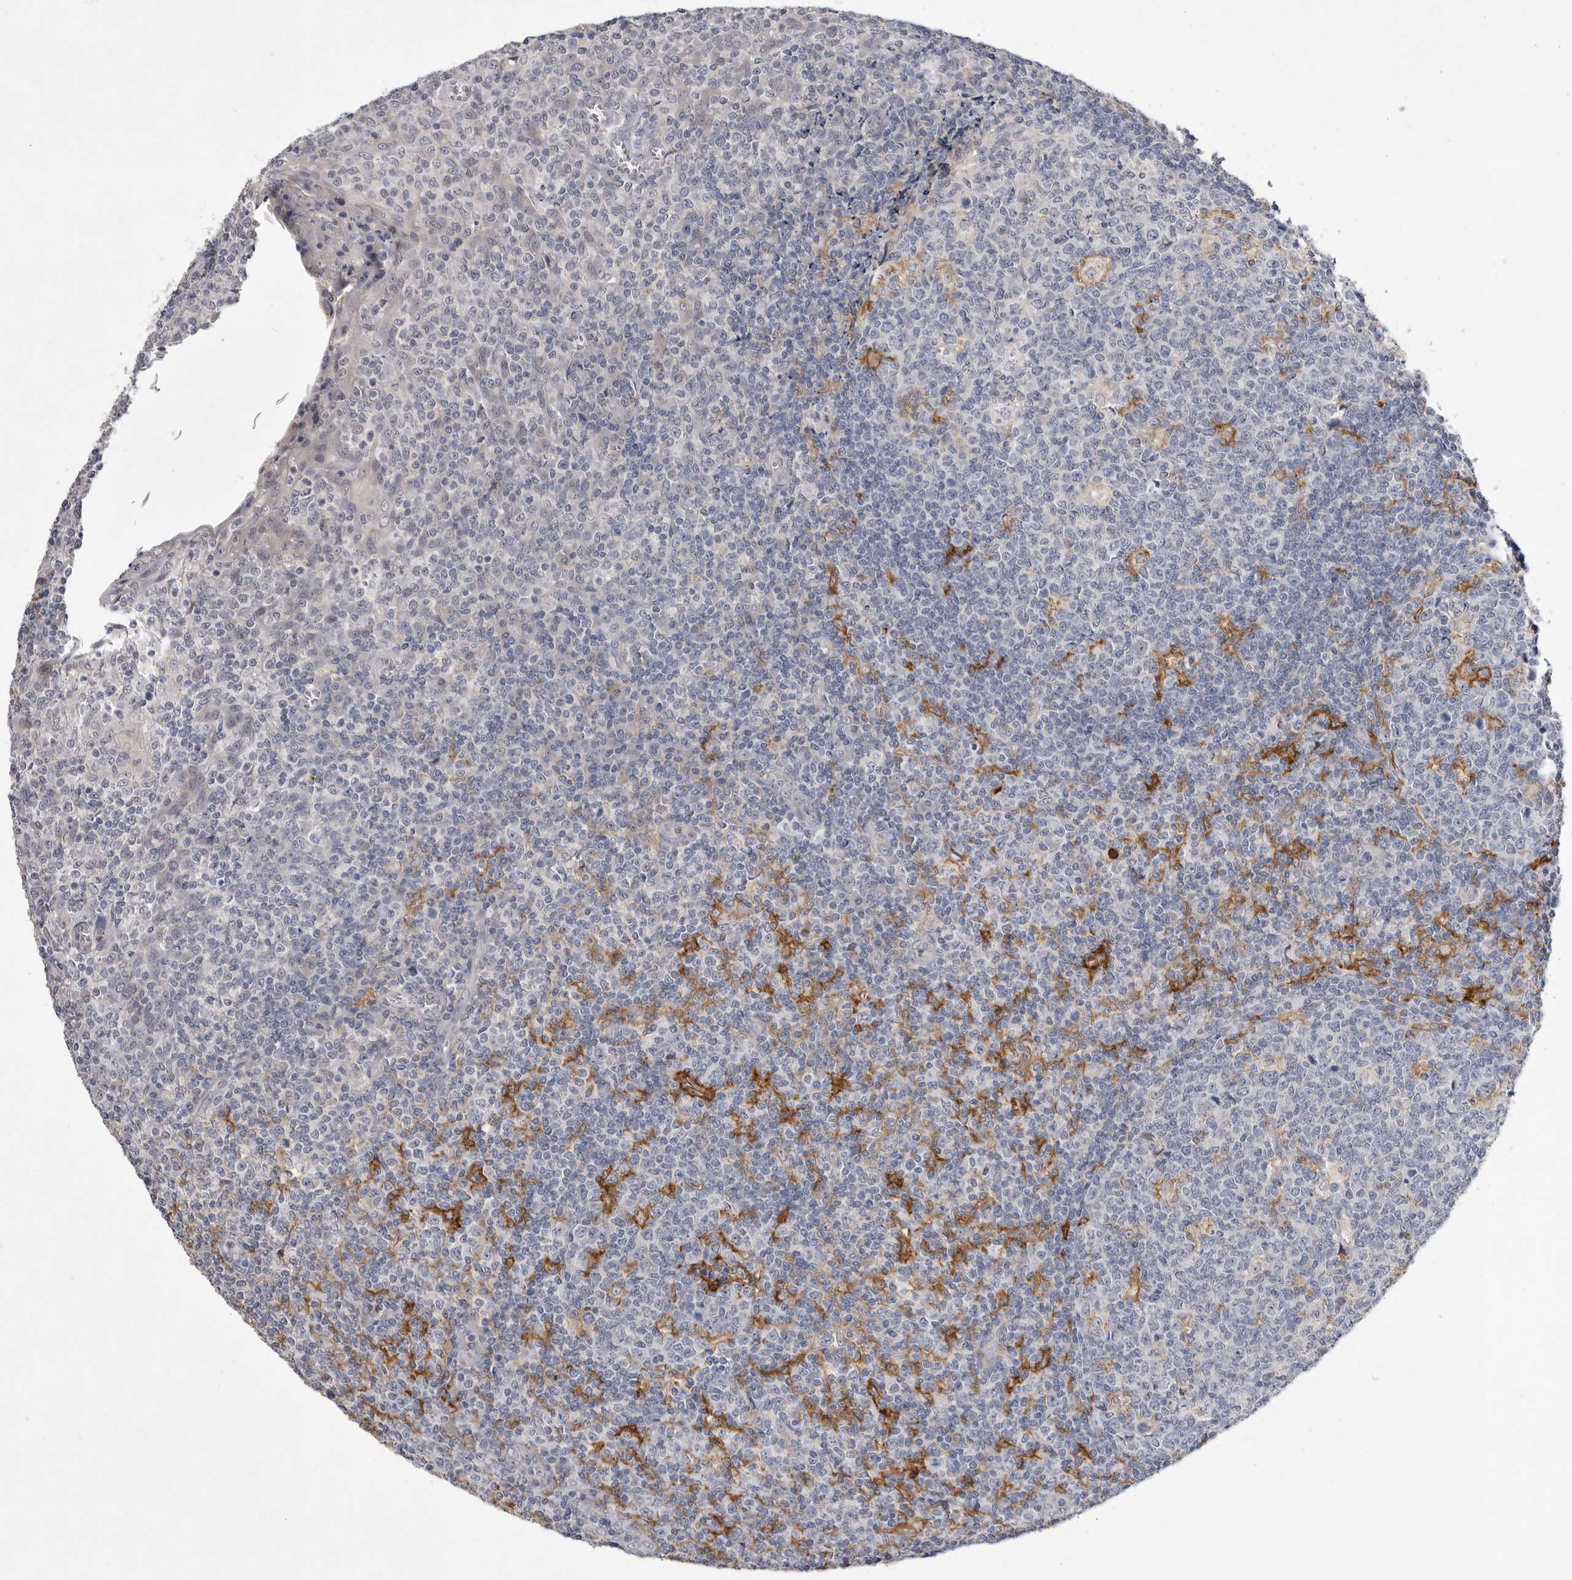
{"staining": {"intensity": "moderate", "quantity": "<25%", "location": "cytoplasmic/membranous"}, "tissue": "tonsil", "cell_type": "Germinal center cells", "image_type": "normal", "snomed": [{"axis": "morphology", "description": "Normal tissue, NOS"}, {"axis": "topography", "description": "Tonsil"}], "caption": "IHC (DAB (3,3'-diaminobenzidine)) staining of normal human tonsil demonstrates moderate cytoplasmic/membranous protein expression in approximately <25% of germinal center cells.", "gene": "ITGAD", "patient": {"sex": "female", "age": 19}}